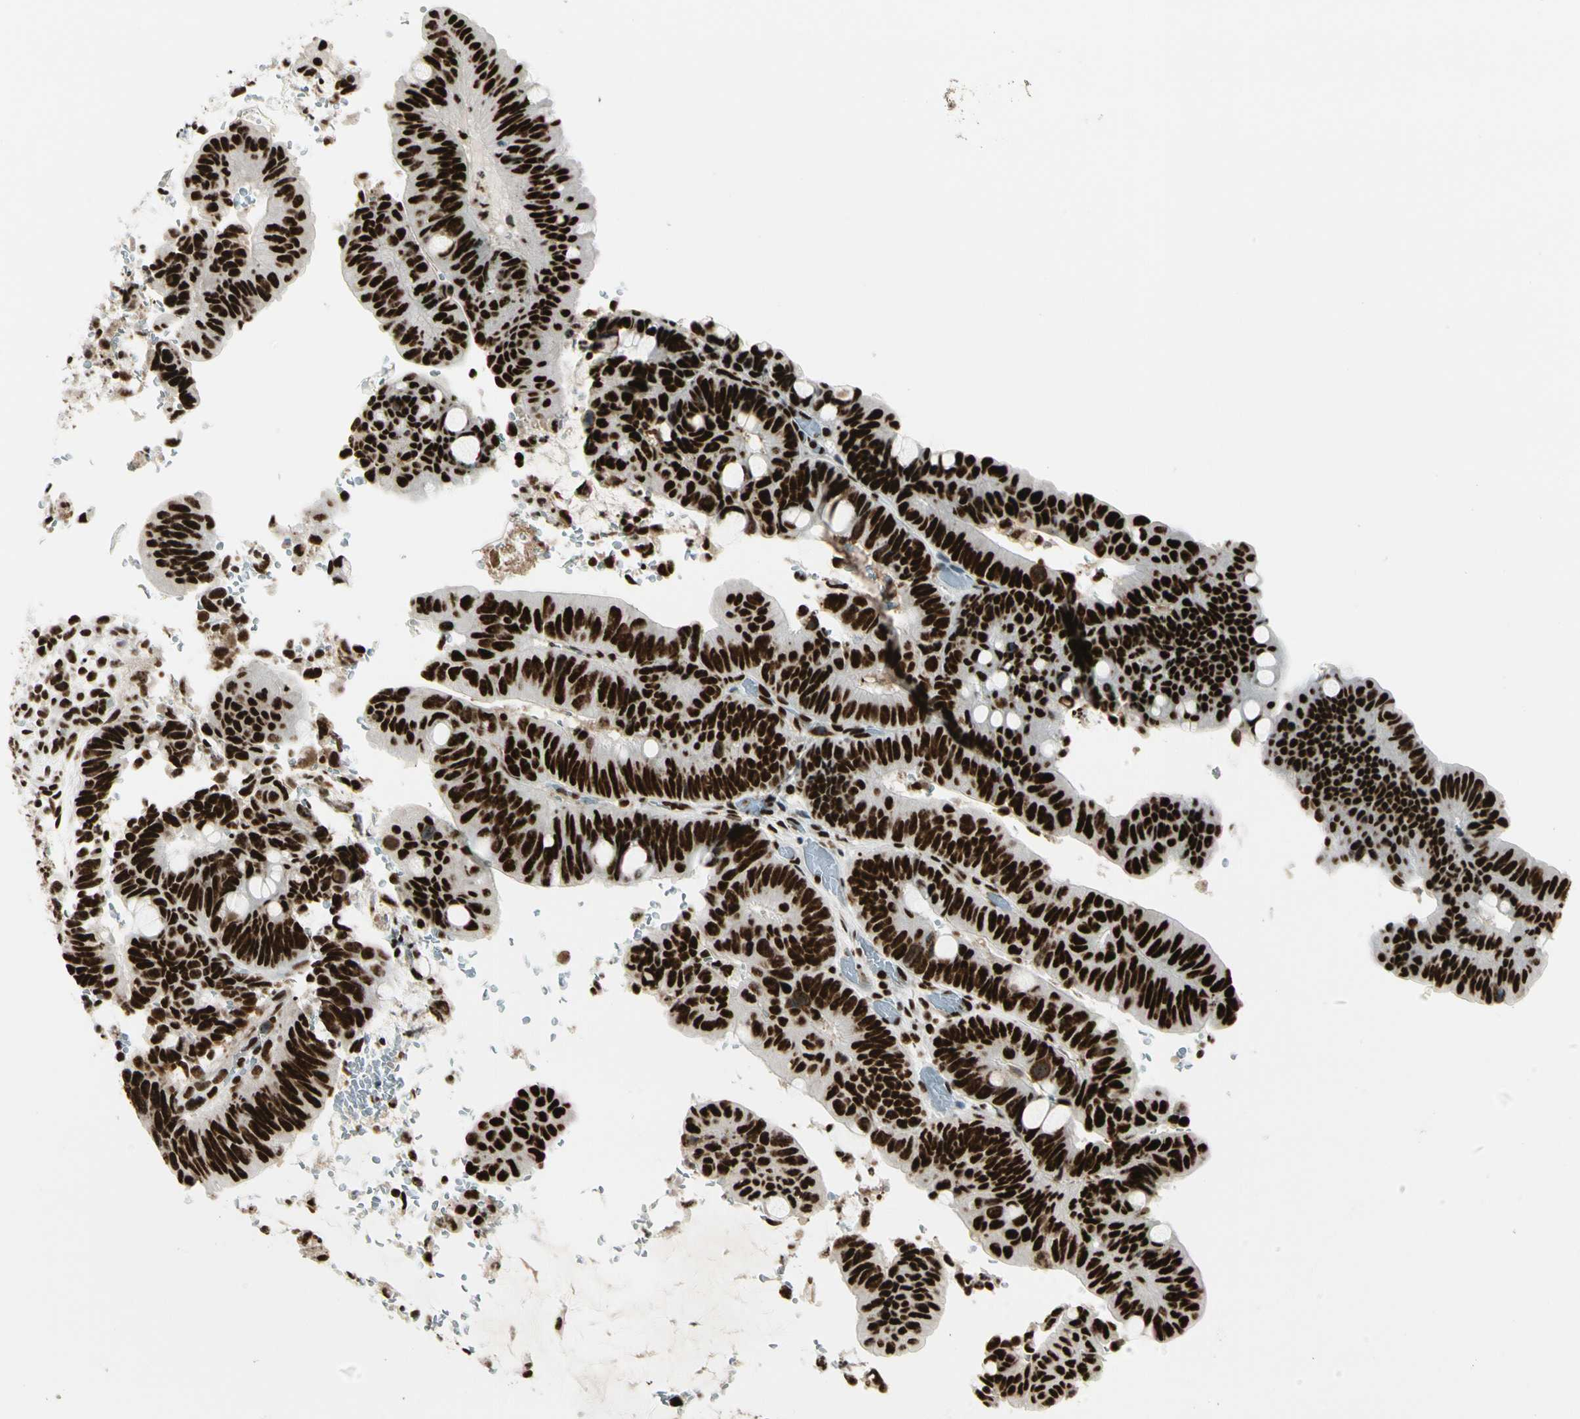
{"staining": {"intensity": "strong", "quantity": ">75%", "location": "nuclear"}, "tissue": "colorectal cancer", "cell_type": "Tumor cells", "image_type": "cancer", "snomed": [{"axis": "morphology", "description": "Normal tissue, NOS"}, {"axis": "morphology", "description": "Adenocarcinoma, NOS"}, {"axis": "topography", "description": "Rectum"}, {"axis": "topography", "description": "Peripheral nerve tissue"}], "caption": "Protein expression analysis of human adenocarcinoma (colorectal) reveals strong nuclear expression in about >75% of tumor cells. (Stains: DAB in brown, nuclei in blue, Microscopy: brightfield microscopy at high magnification).", "gene": "CCAR1", "patient": {"sex": "male", "age": 92}}